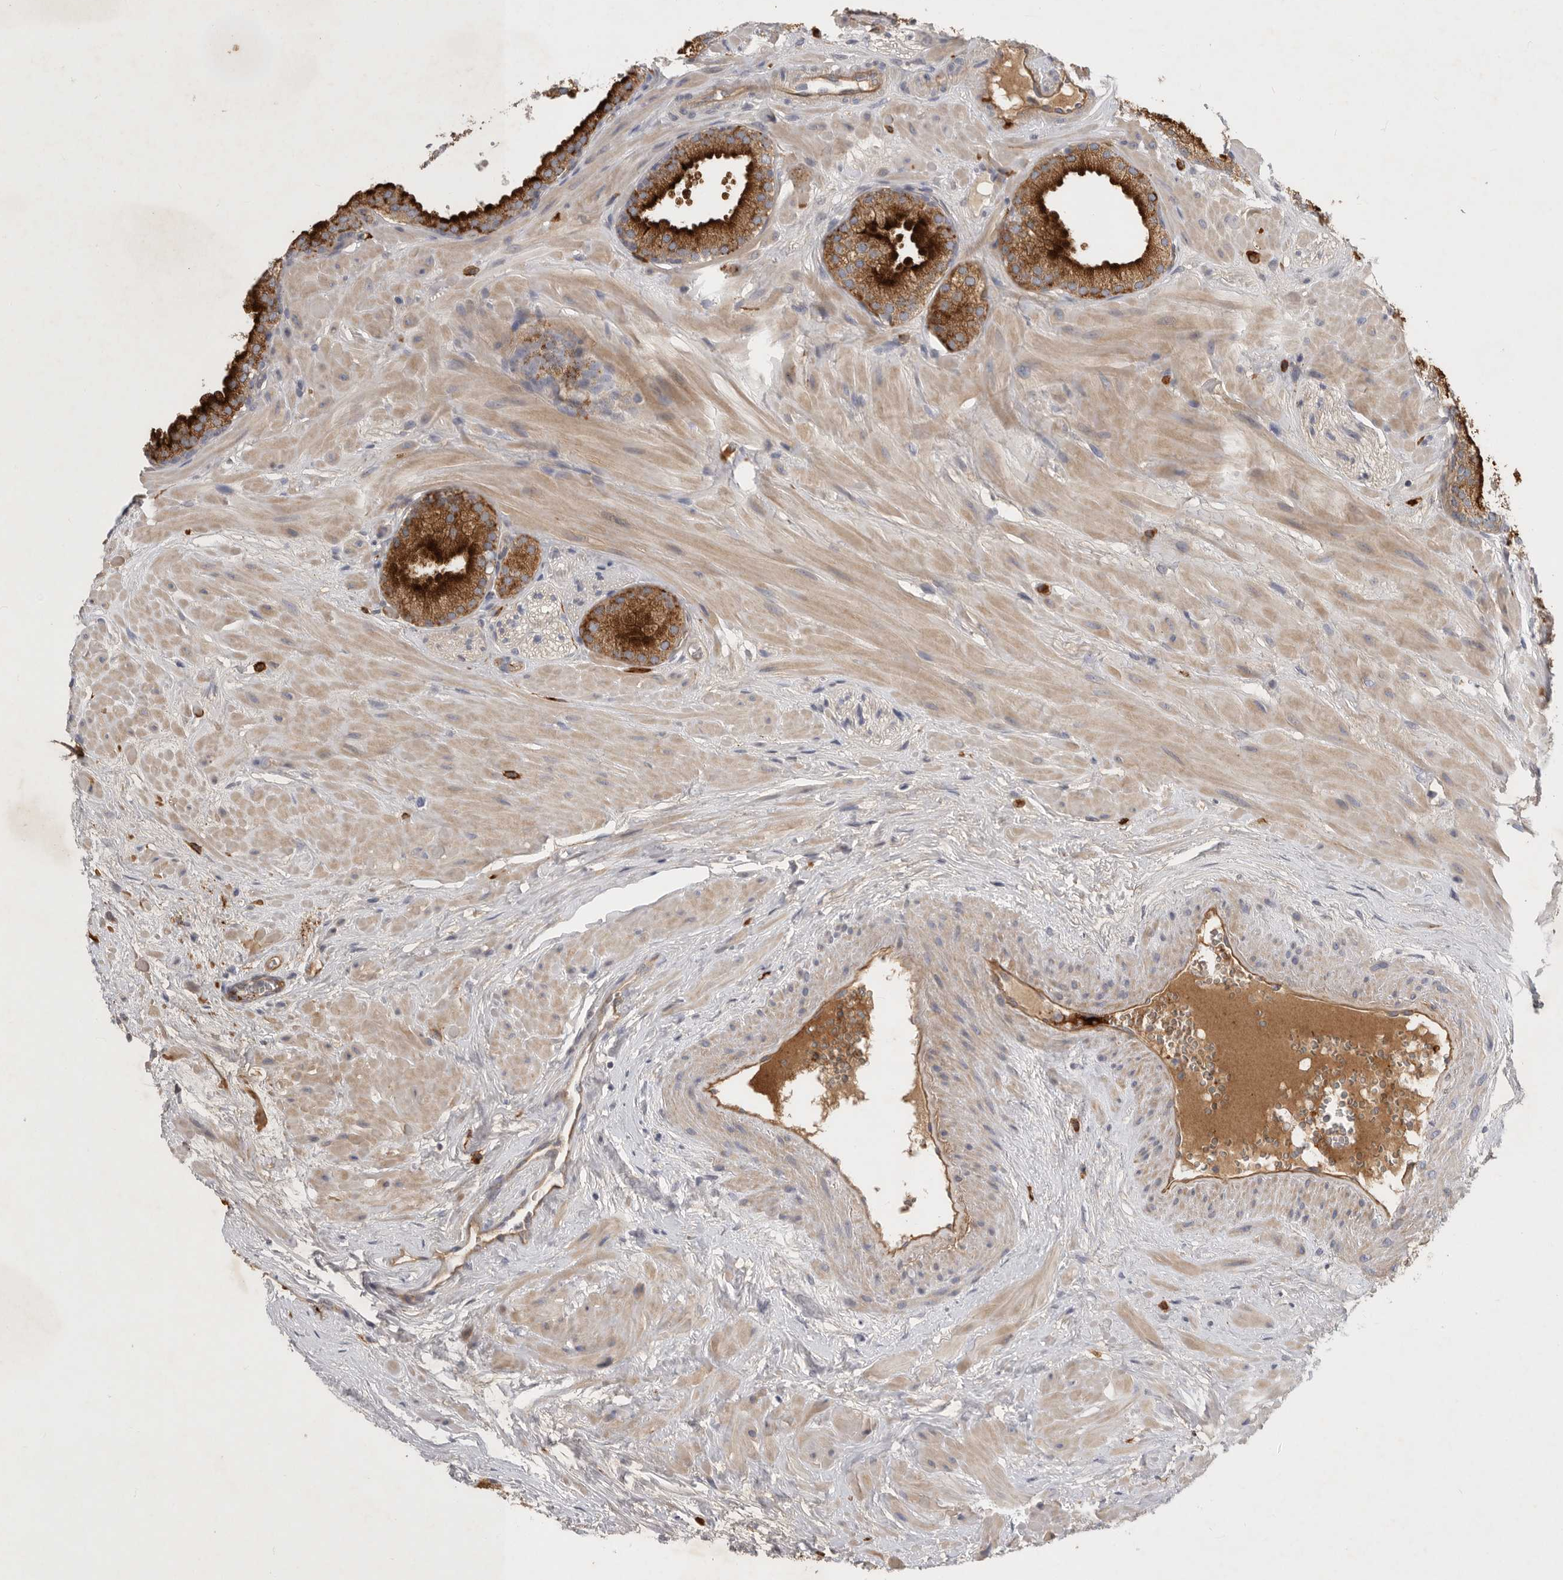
{"staining": {"intensity": "strong", "quantity": ">75%", "location": "cytoplasmic/membranous"}, "tissue": "prostate", "cell_type": "Glandular cells", "image_type": "normal", "snomed": [{"axis": "morphology", "description": "Normal tissue, NOS"}, {"axis": "morphology", "description": "Urothelial carcinoma, Low grade"}, {"axis": "topography", "description": "Urinary bladder"}, {"axis": "topography", "description": "Prostate"}], "caption": "Strong cytoplasmic/membranous staining for a protein is seen in about >75% of glandular cells of normal prostate using immunohistochemistry.", "gene": "MLPH", "patient": {"sex": "male", "age": 60}}